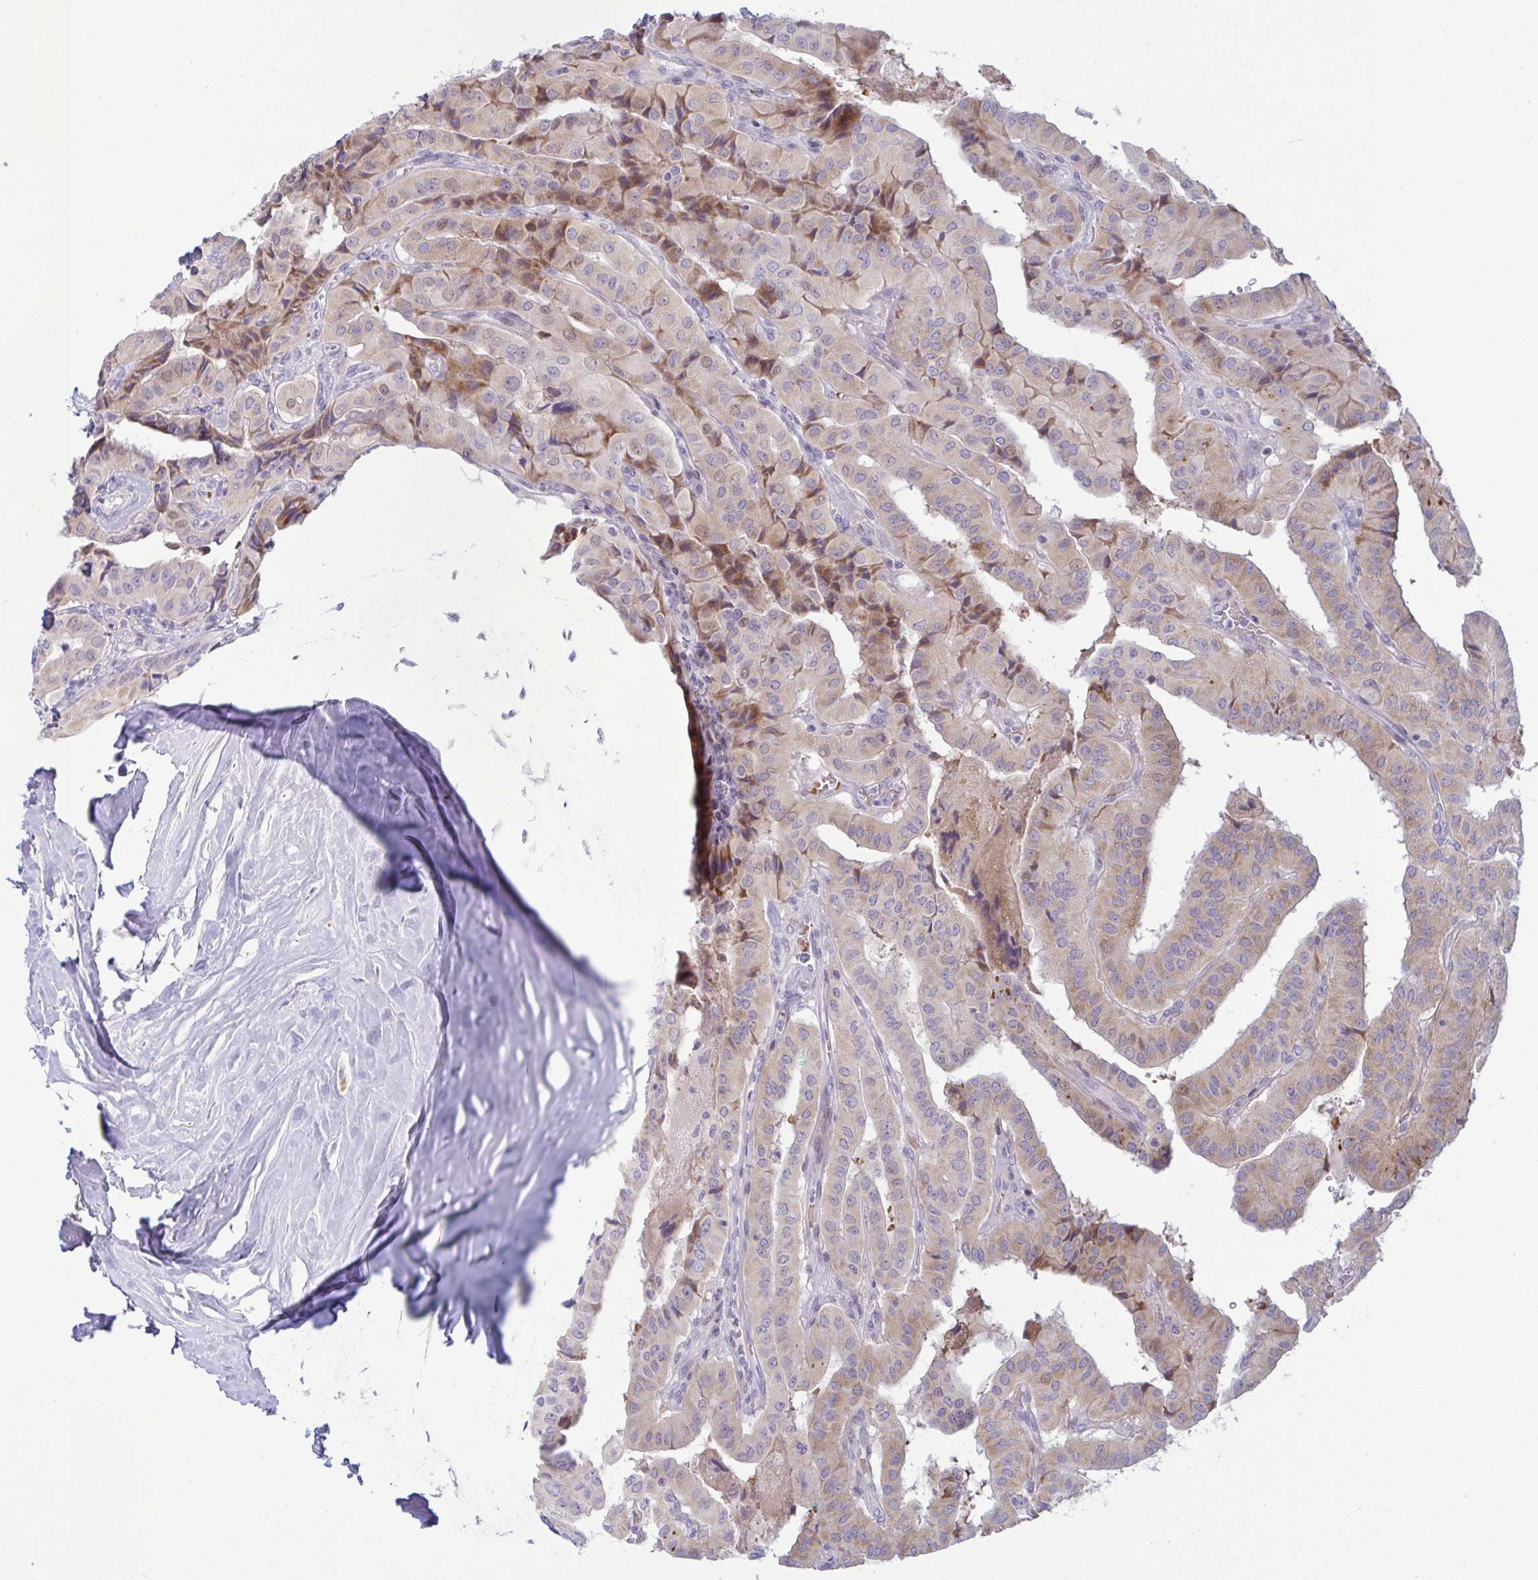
{"staining": {"intensity": "moderate", "quantity": "25%-75%", "location": "cytoplasmic/membranous"}, "tissue": "thyroid cancer", "cell_type": "Tumor cells", "image_type": "cancer", "snomed": [{"axis": "morphology", "description": "Normal tissue, NOS"}, {"axis": "morphology", "description": "Papillary adenocarcinoma, NOS"}, {"axis": "topography", "description": "Thyroid gland"}], "caption": "DAB immunohistochemical staining of thyroid cancer (papillary adenocarcinoma) displays moderate cytoplasmic/membranous protein expression in about 25%-75% of tumor cells.", "gene": "VWC2", "patient": {"sex": "female", "age": 59}}